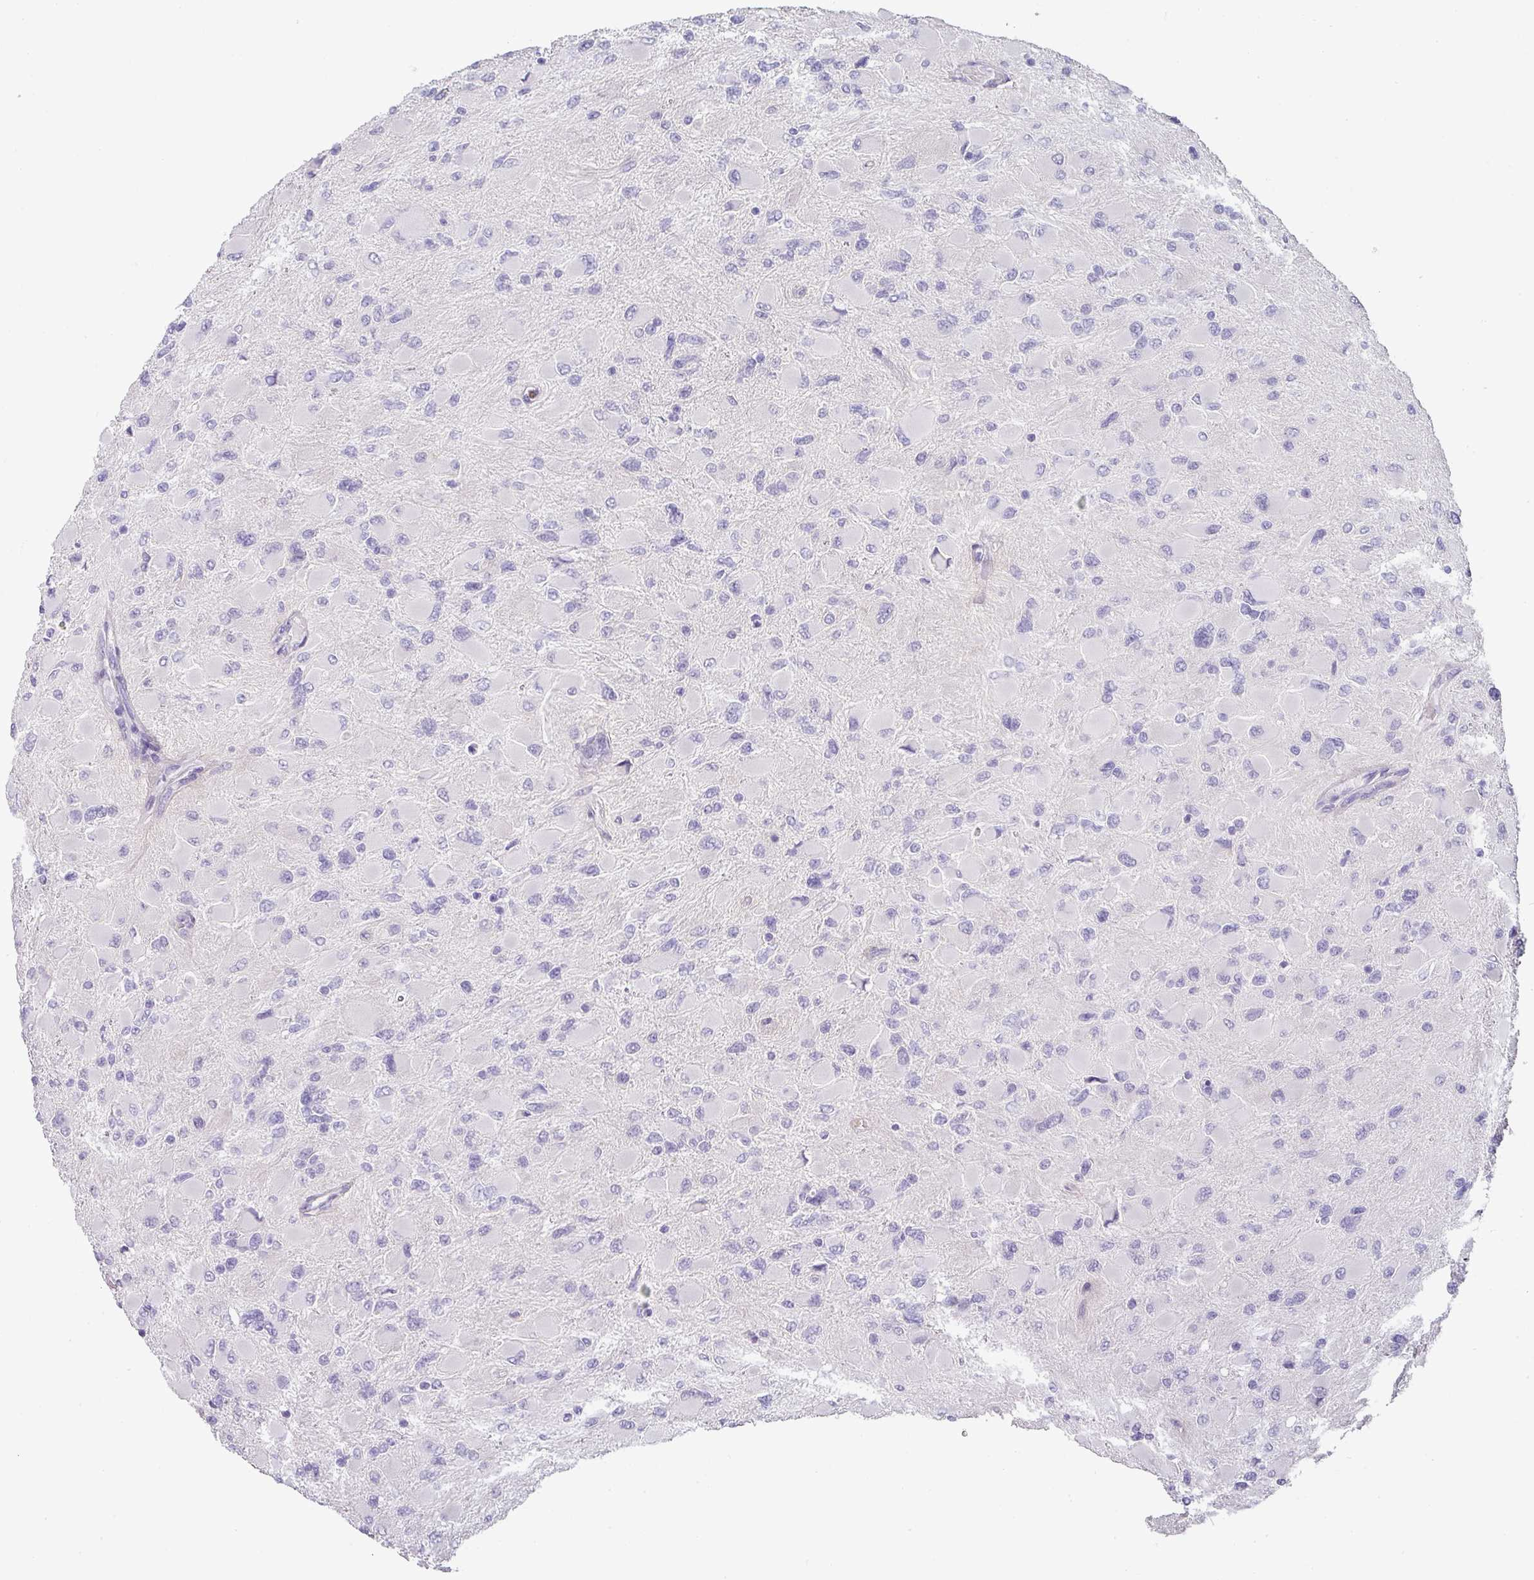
{"staining": {"intensity": "negative", "quantity": "none", "location": "none"}, "tissue": "glioma", "cell_type": "Tumor cells", "image_type": "cancer", "snomed": [{"axis": "morphology", "description": "Glioma, malignant, High grade"}, {"axis": "topography", "description": "Cerebral cortex"}], "caption": "Image shows no significant protein positivity in tumor cells of glioma. (DAB (3,3'-diaminobenzidine) immunohistochemistry visualized using brightfield microscopy, high magnification).", "gene": "BTLA", "patient": {"sex": "female", "age": 36}}